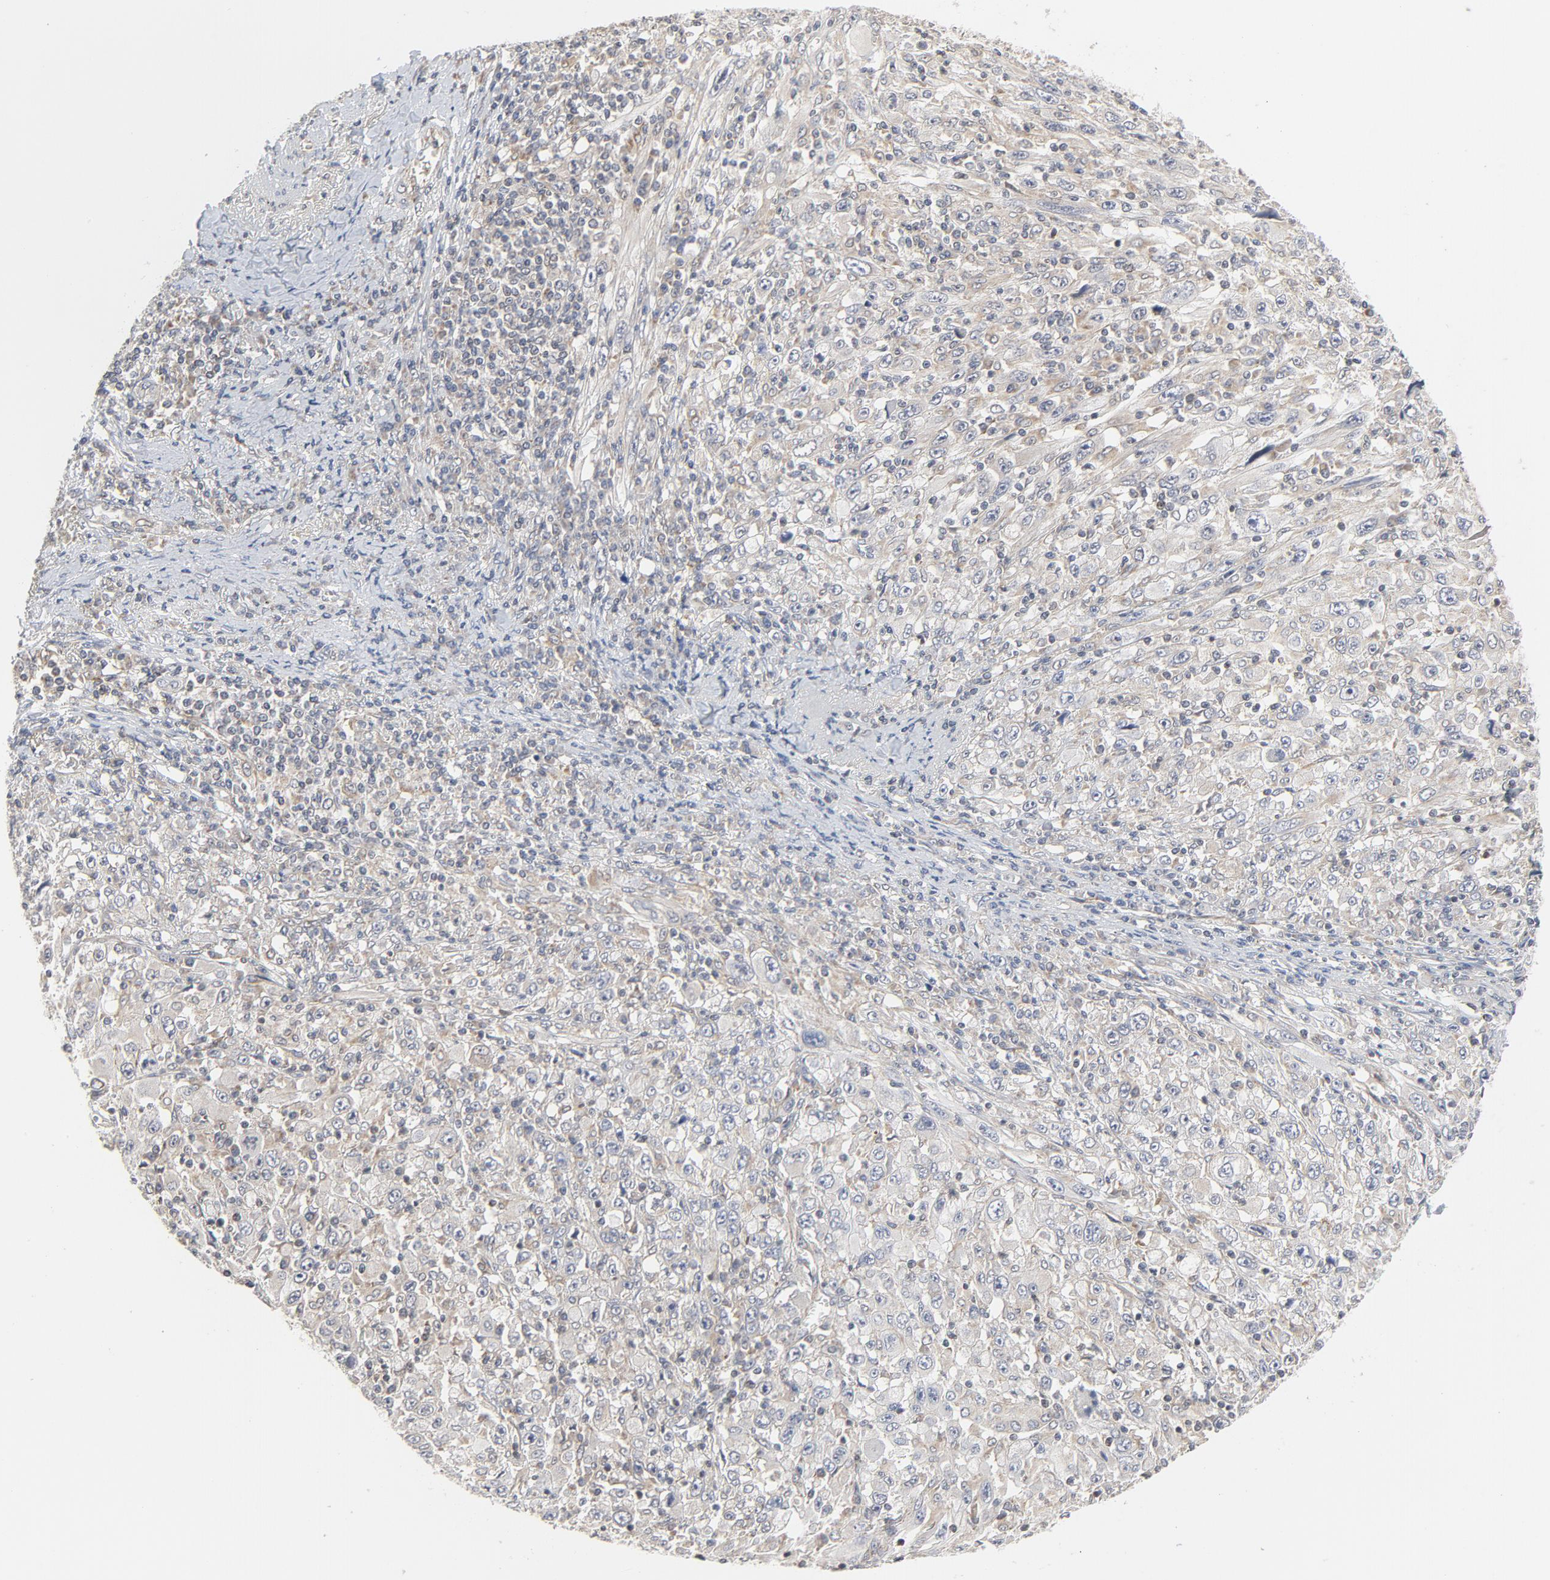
{"staining": {"intensity": "weak", "quantity": "25%-75%", "location": "cytoplasmic/membranous"}, "tissue": "melanoma", "cell_type": "Tumor cells", "image_type": "cancer", "snomed": [{"axis": "morphology", "description": "Malignant melanoma, Metastatic site"}, {"axis": "topography", "description": "Skin"}], "caption": "Protein positivity by immunohistochemistry (IHC) displays weak cytoplasmic/membranous staining in about 25%-75% of tumor cells in melanoma. Immunohistochemistry (ihc) stains the protein in brown and the nuclei are stained blue.", "gene": "C14orf119", "patient": {"sex": "female", "age": 56}}